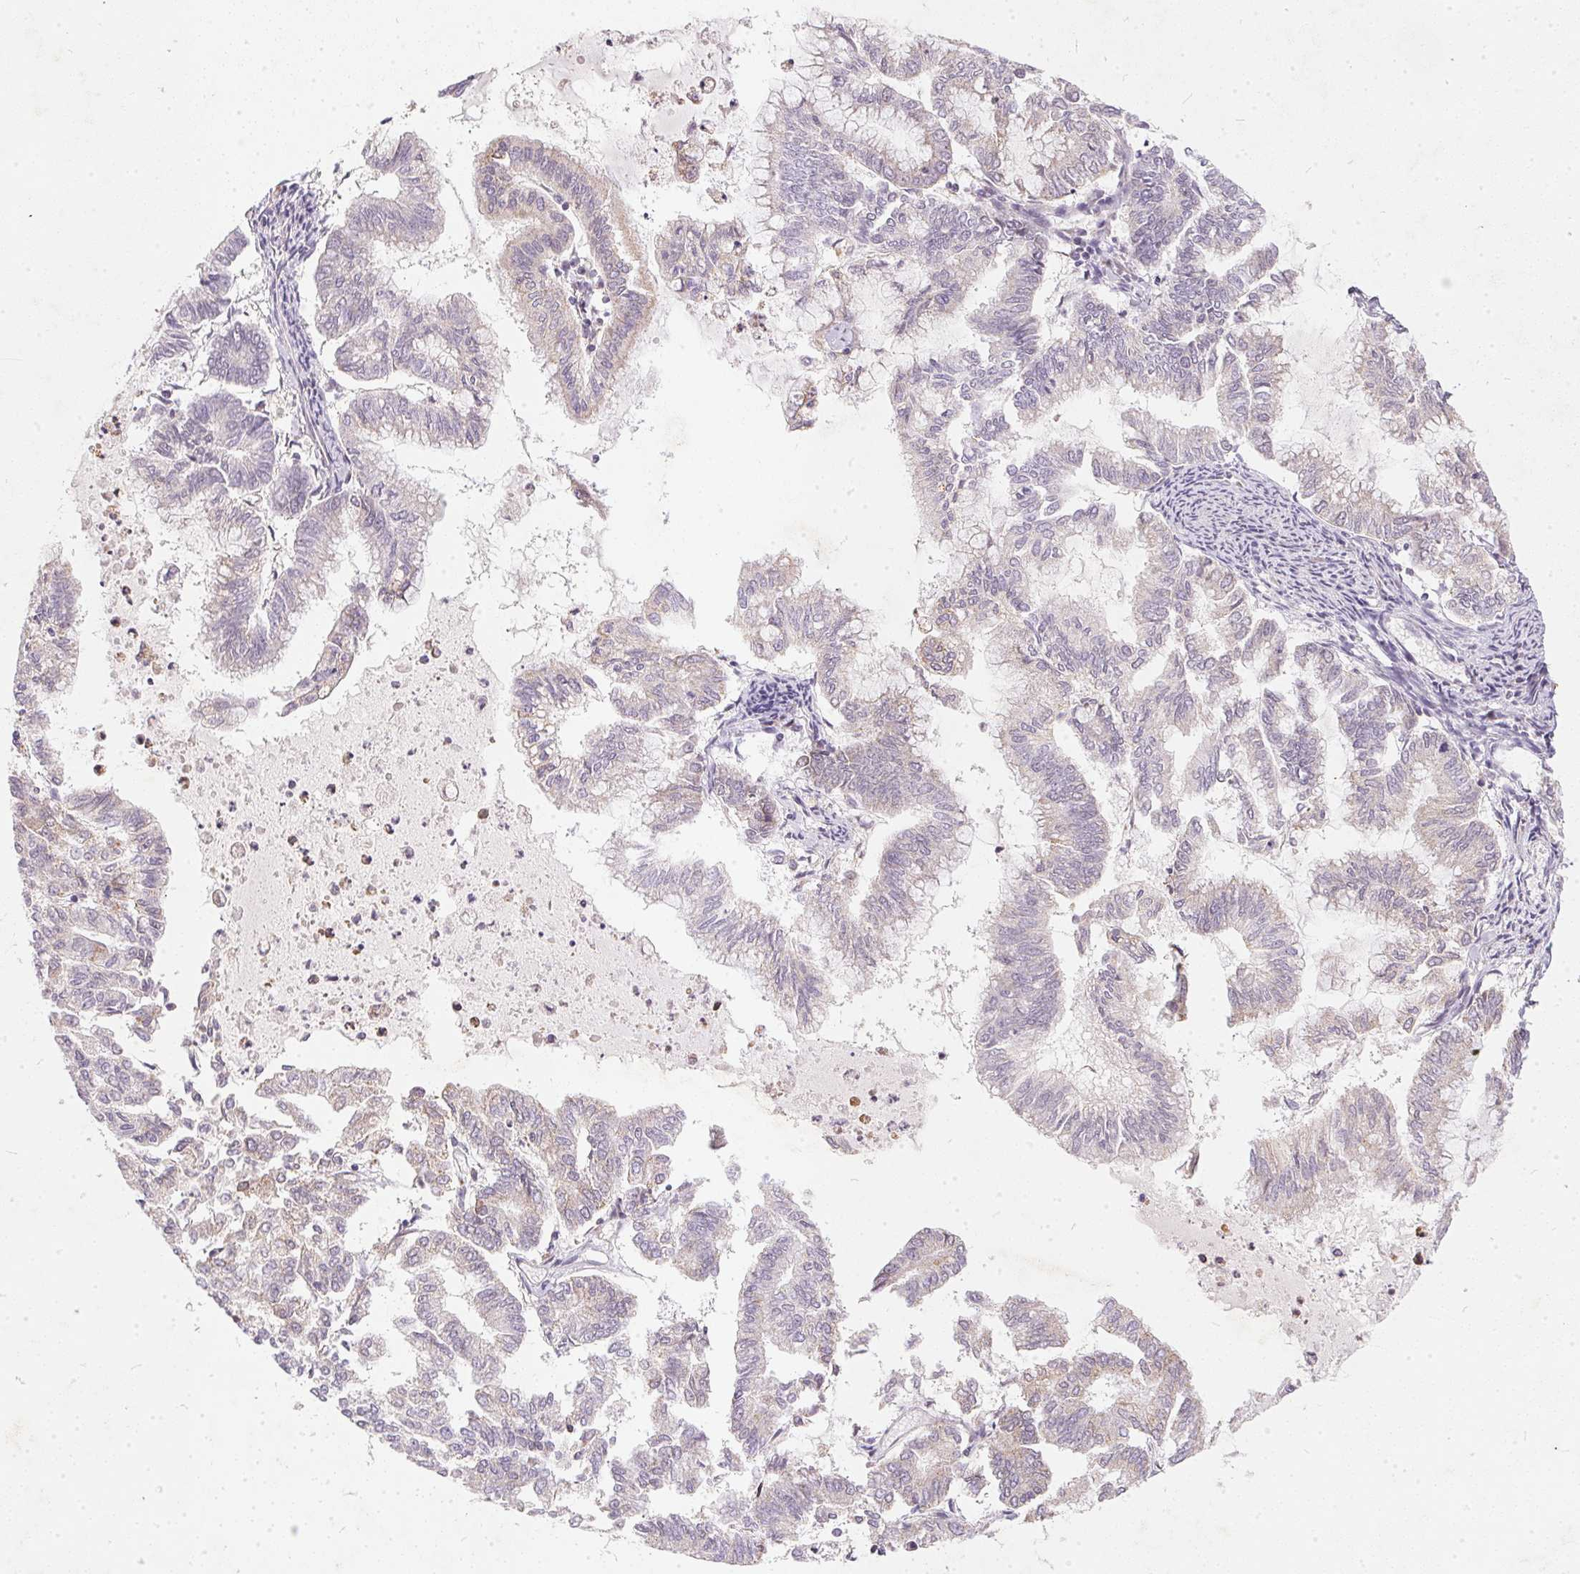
{"staining": {"intensity": "negative", "quantity": "none", "location": "none"}, "tissue": "endometrial cancer", "cell_type": "Tumor cells", "image_type": "cancer", "snomed": [{"axis": "morphology", "description": "Adenocarcinoma, NOS"}, {"axis": "topography", "description": "Endometrium"}], "caption": "This micrograph is of endometrial adenocarcinoma stained with immunohistochemistry to label a protein in brown with the nuclei are counter-stained blue. There is no positivity in tumor cells.", "gene": "VWA5B2", "patient": {"sex": "female", "age": 79}}